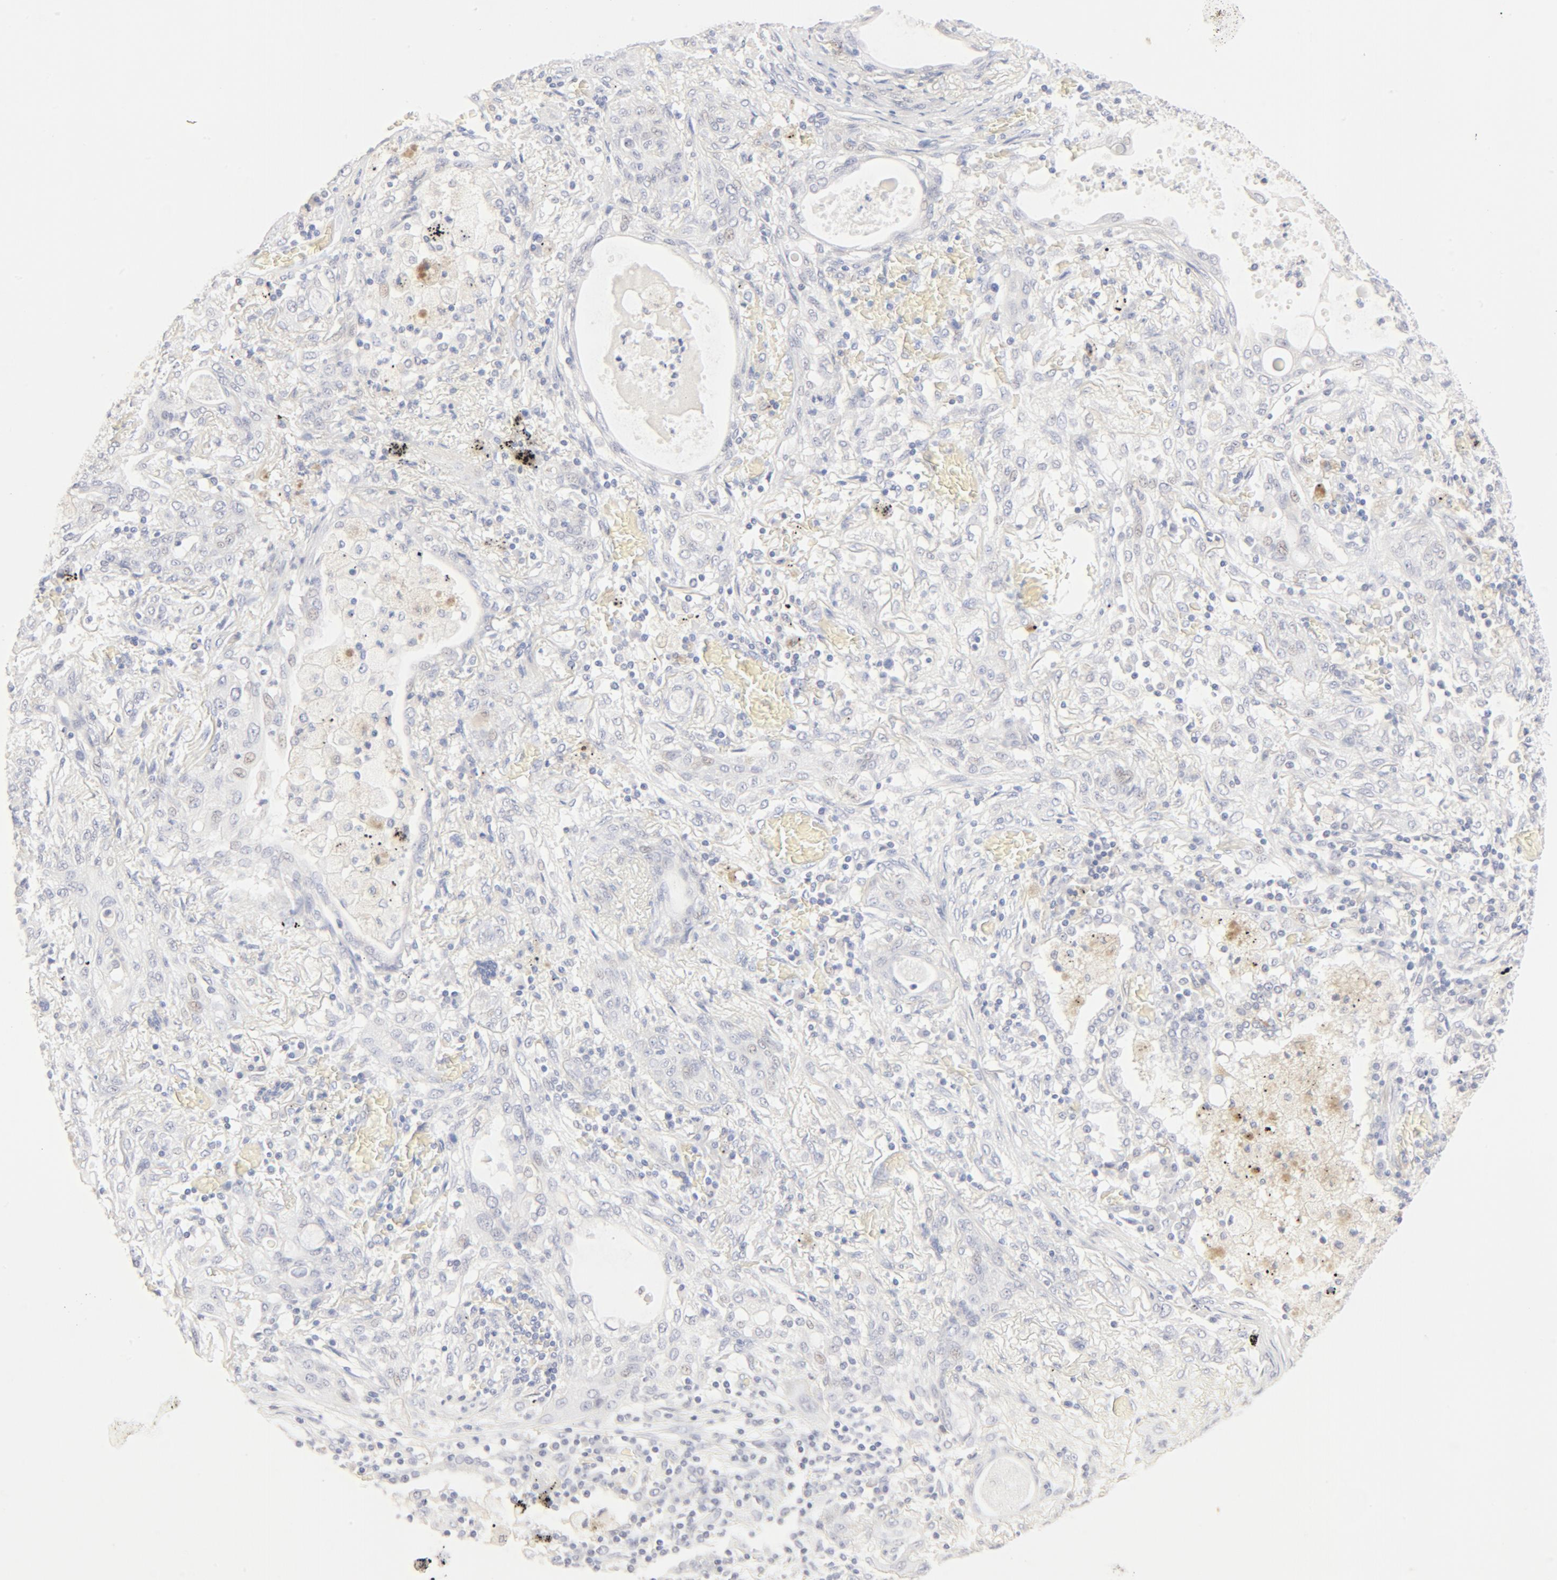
{"staining": {"intensity": "weak", "quantity": "<25%", "location": "cytoplasmic/membranous"}, "tissue": "lung cancer", "cell_type": "Tumor cells", "image_type": "cancer", "snomed": [{"axis": "morphology", "description": "Squamous cell carcinoma, NOS"}, {"axis": "topography", "description": "Lung"}], "caption": "IHC image of human squamous cell carcinoma (lung) stained for a protein (brown), which demonstrates no expression in tumor cells. (DAB (3,3'-diaminobenzidine) immunohistochemistry (IHC), high magnification).", "gene": "FCGBP", "patient": {"sex": "female", "age": 47}}